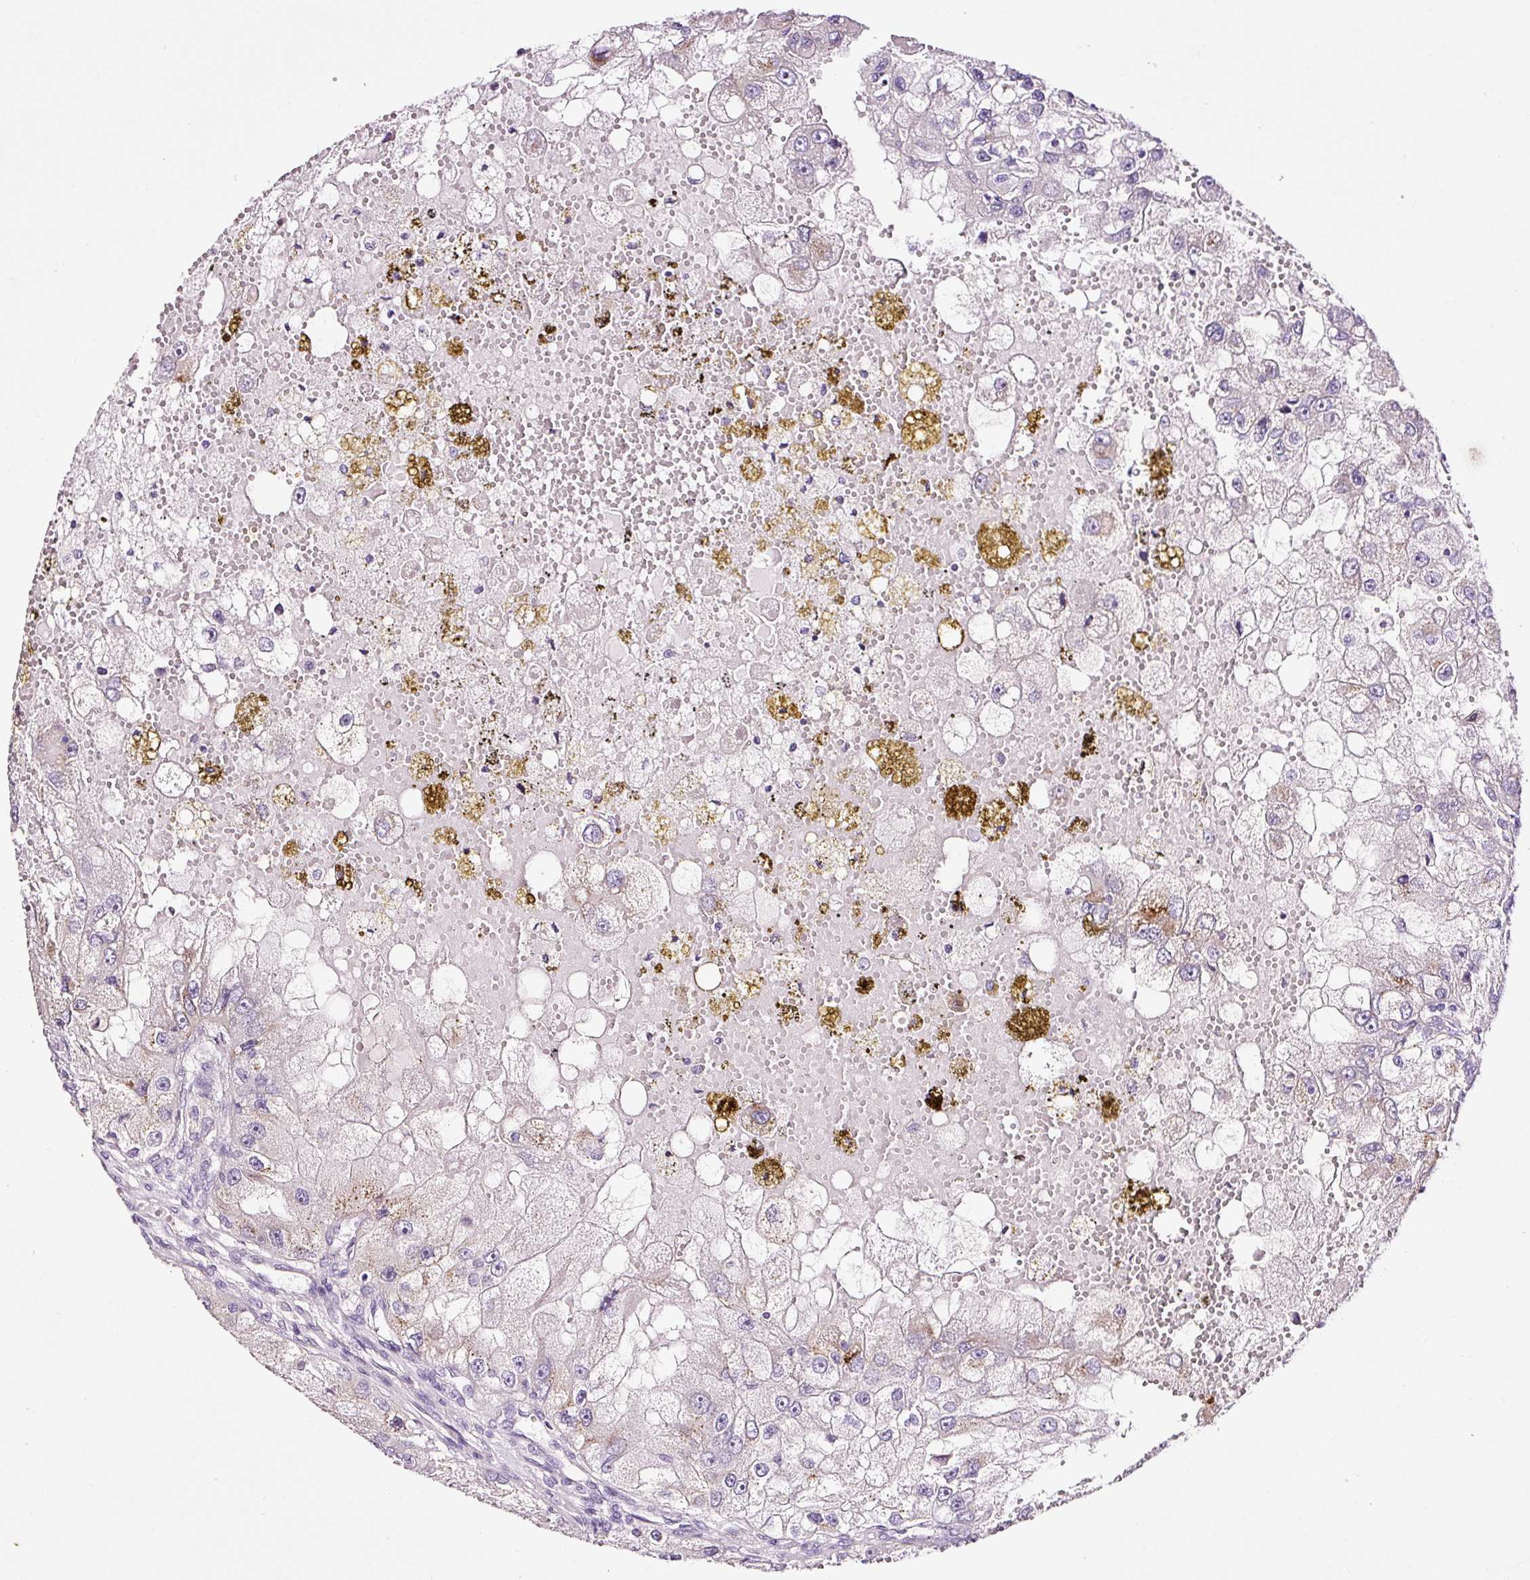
{"staining": {"intensity": "moderate", "quantity": "25%-75%", "location": "cytoplasmic/membranous"}, "tissue": "renal cancer", "cell_type": "Tumor cells", "image_type": "cancer", "snomed": [{"axis": "morphology", "description": "Adenocarcinoma, NOS"}, {"axis": "topography", "description": "Kidney"}], "caption": "About 25%-75% of tumor cells in renal cancer (adenocarcinoma) reveal moderate cytoplasmic/membranous protein staining as visualized by brown immunohistochemical staining.", "gene": "PAM", "patient": {"sex": "male", "age": 63}}